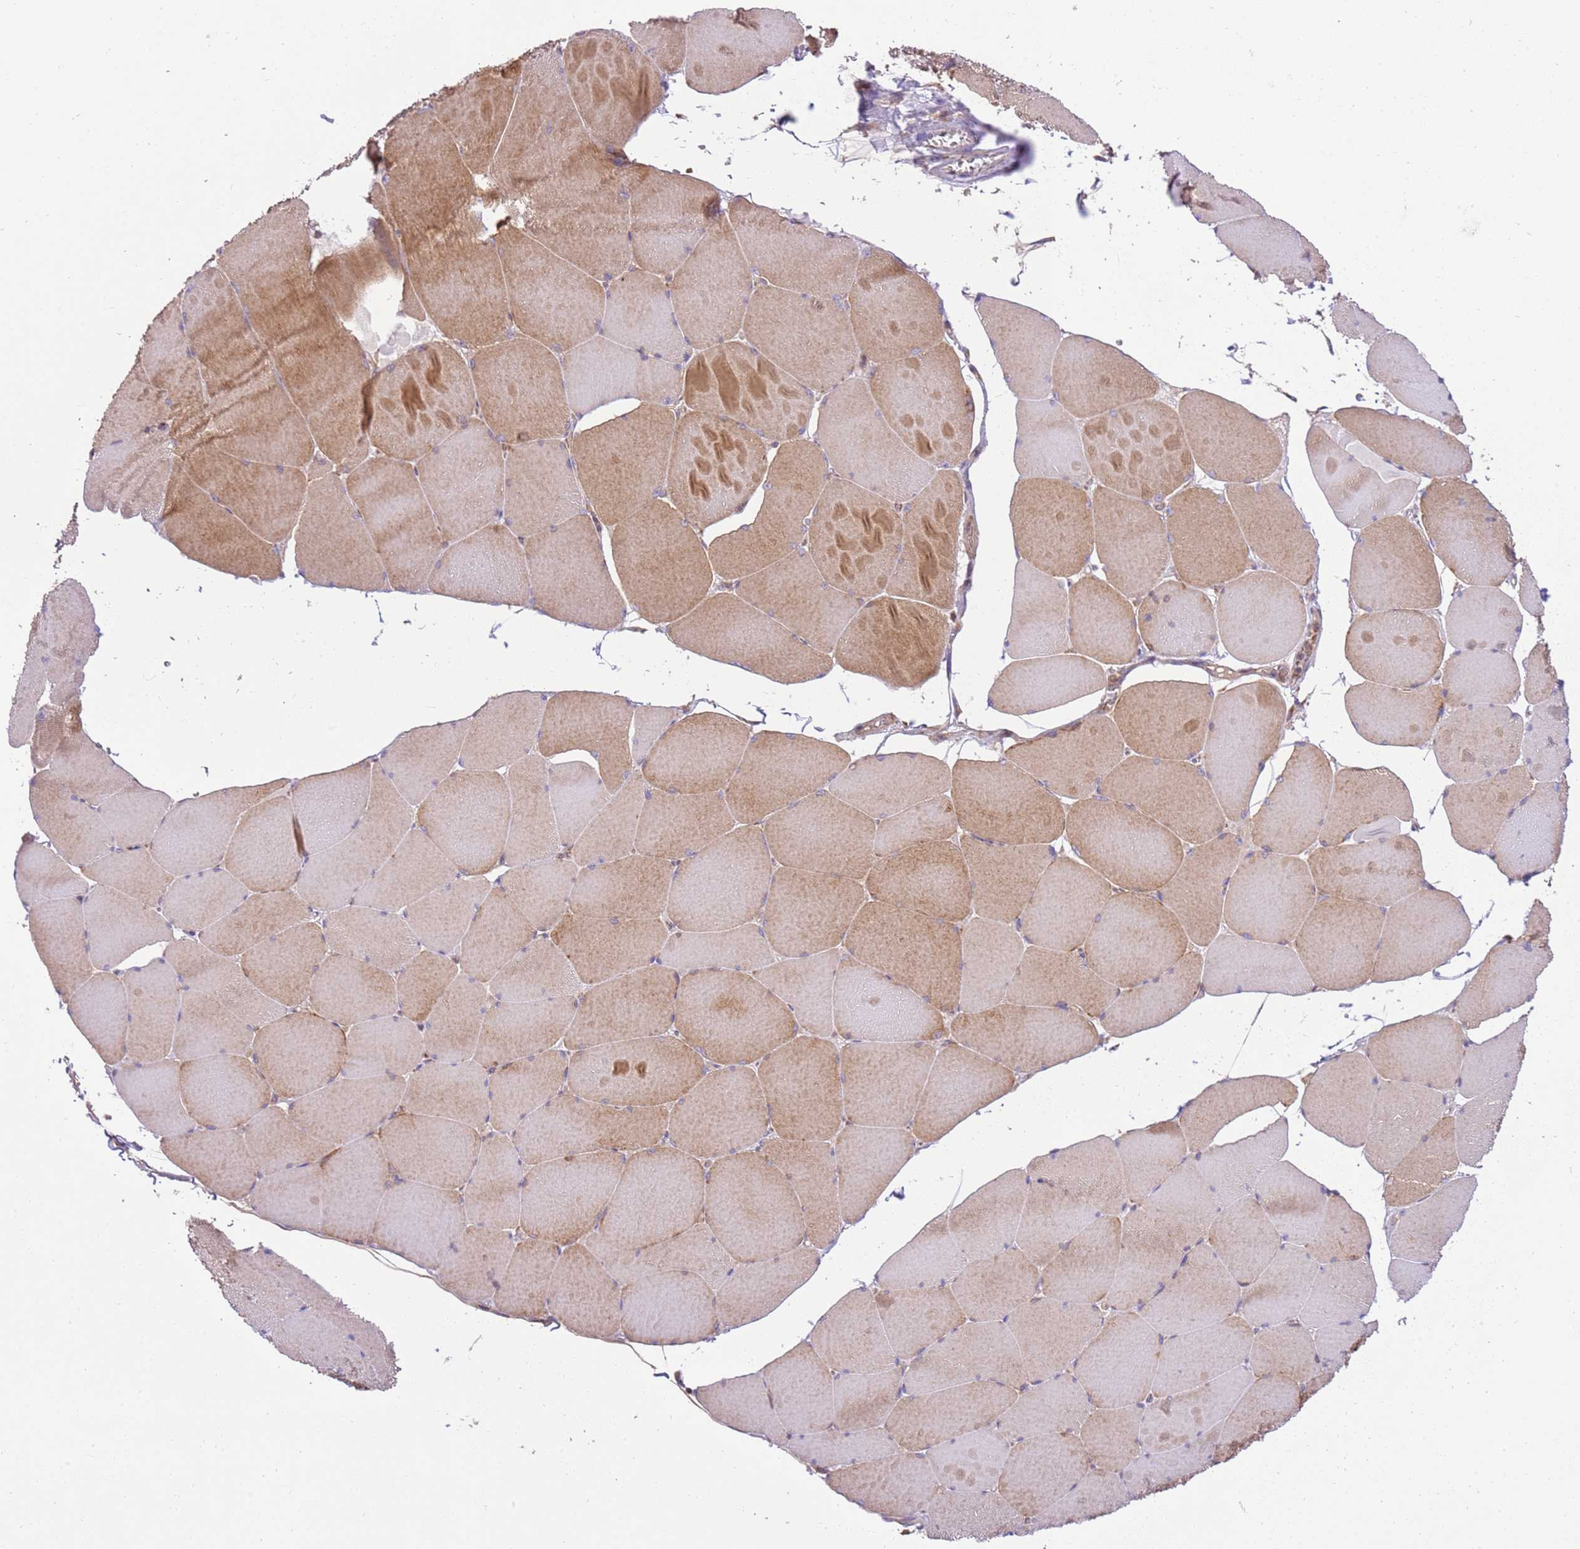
{"staining": {"intensity": "strong", "quantity": "<25%", "location": "cytoplasmic/membranous"}, "tissue": "skeletal muscle", "cell_type": "Myocytes", "image_type": "normal", "snomed": [{"axis": "morphology", "description": "Normal tissue, NOS"}, {"axis": "topography", "description": "Skeletal muscle"}, {"axis": "topography", "description": "Head-Neck"}], "caption": "This micrograph demonstrates immunohistochemistry staining of unremarkable human skeletal muscle, with medium strong cytoplasmic/membranous positivity in about <25% of myocytes.", "gene": "SPATA2L", "patient": {"sex": "male", "age": 66}}